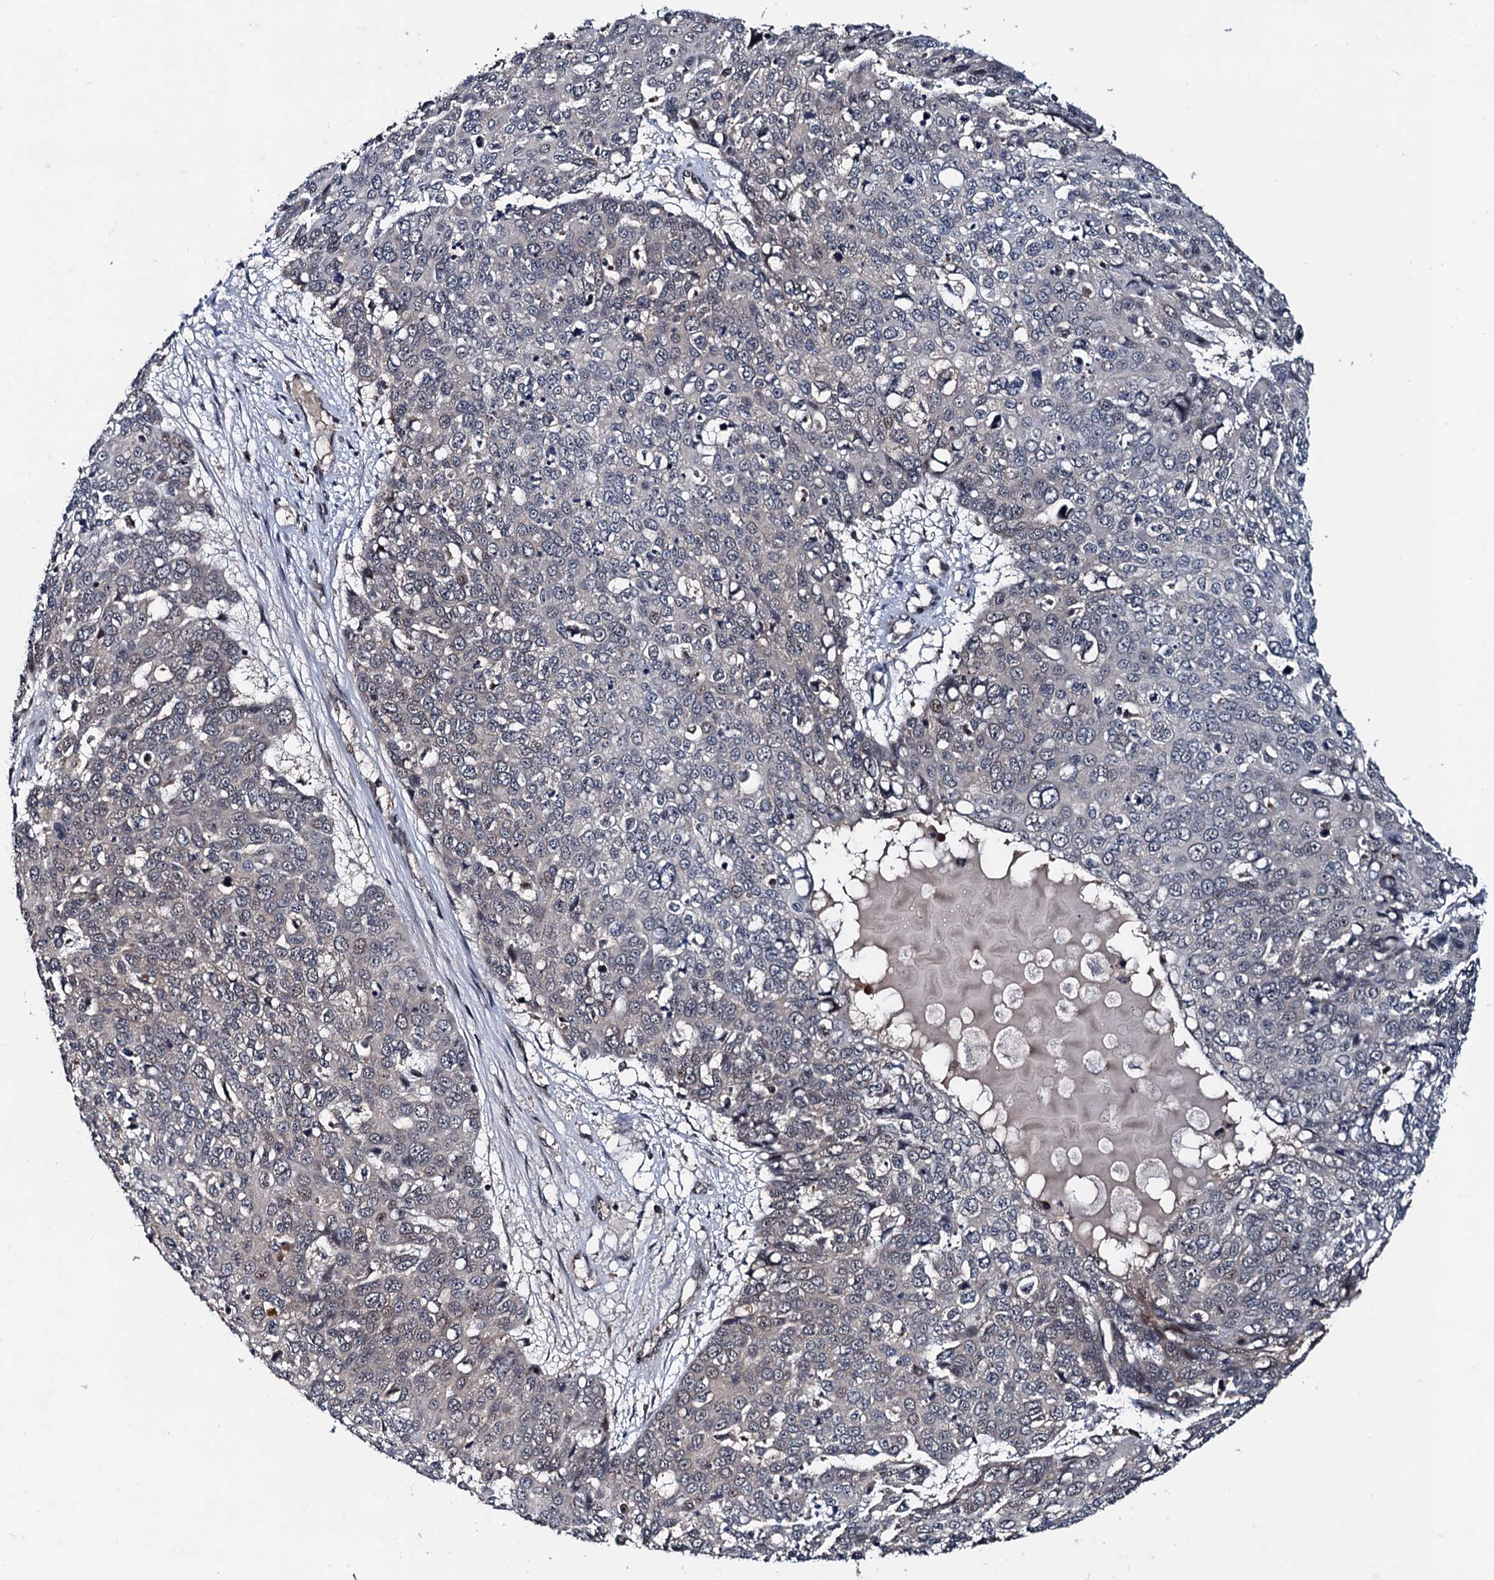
{"staining": {"intensity": "moderate", "quantity": "<25%", "location": "nuclear"}, "tissue": "skin cancer", "cell_type": "Tumor cells", "image_type": "cancer", "snomed": [{"axis": "morphology", "description": "Squamous cell carcinoma, NOS"}, {"axis": "topography", "description": "Skin"}], "caption": "Human squamous cell carcinoma (skin) stained with a protein marker displays moderate staining in tumor cells.", "gene": "NAA16", "patient": {"sex": "male", "age": 71}}